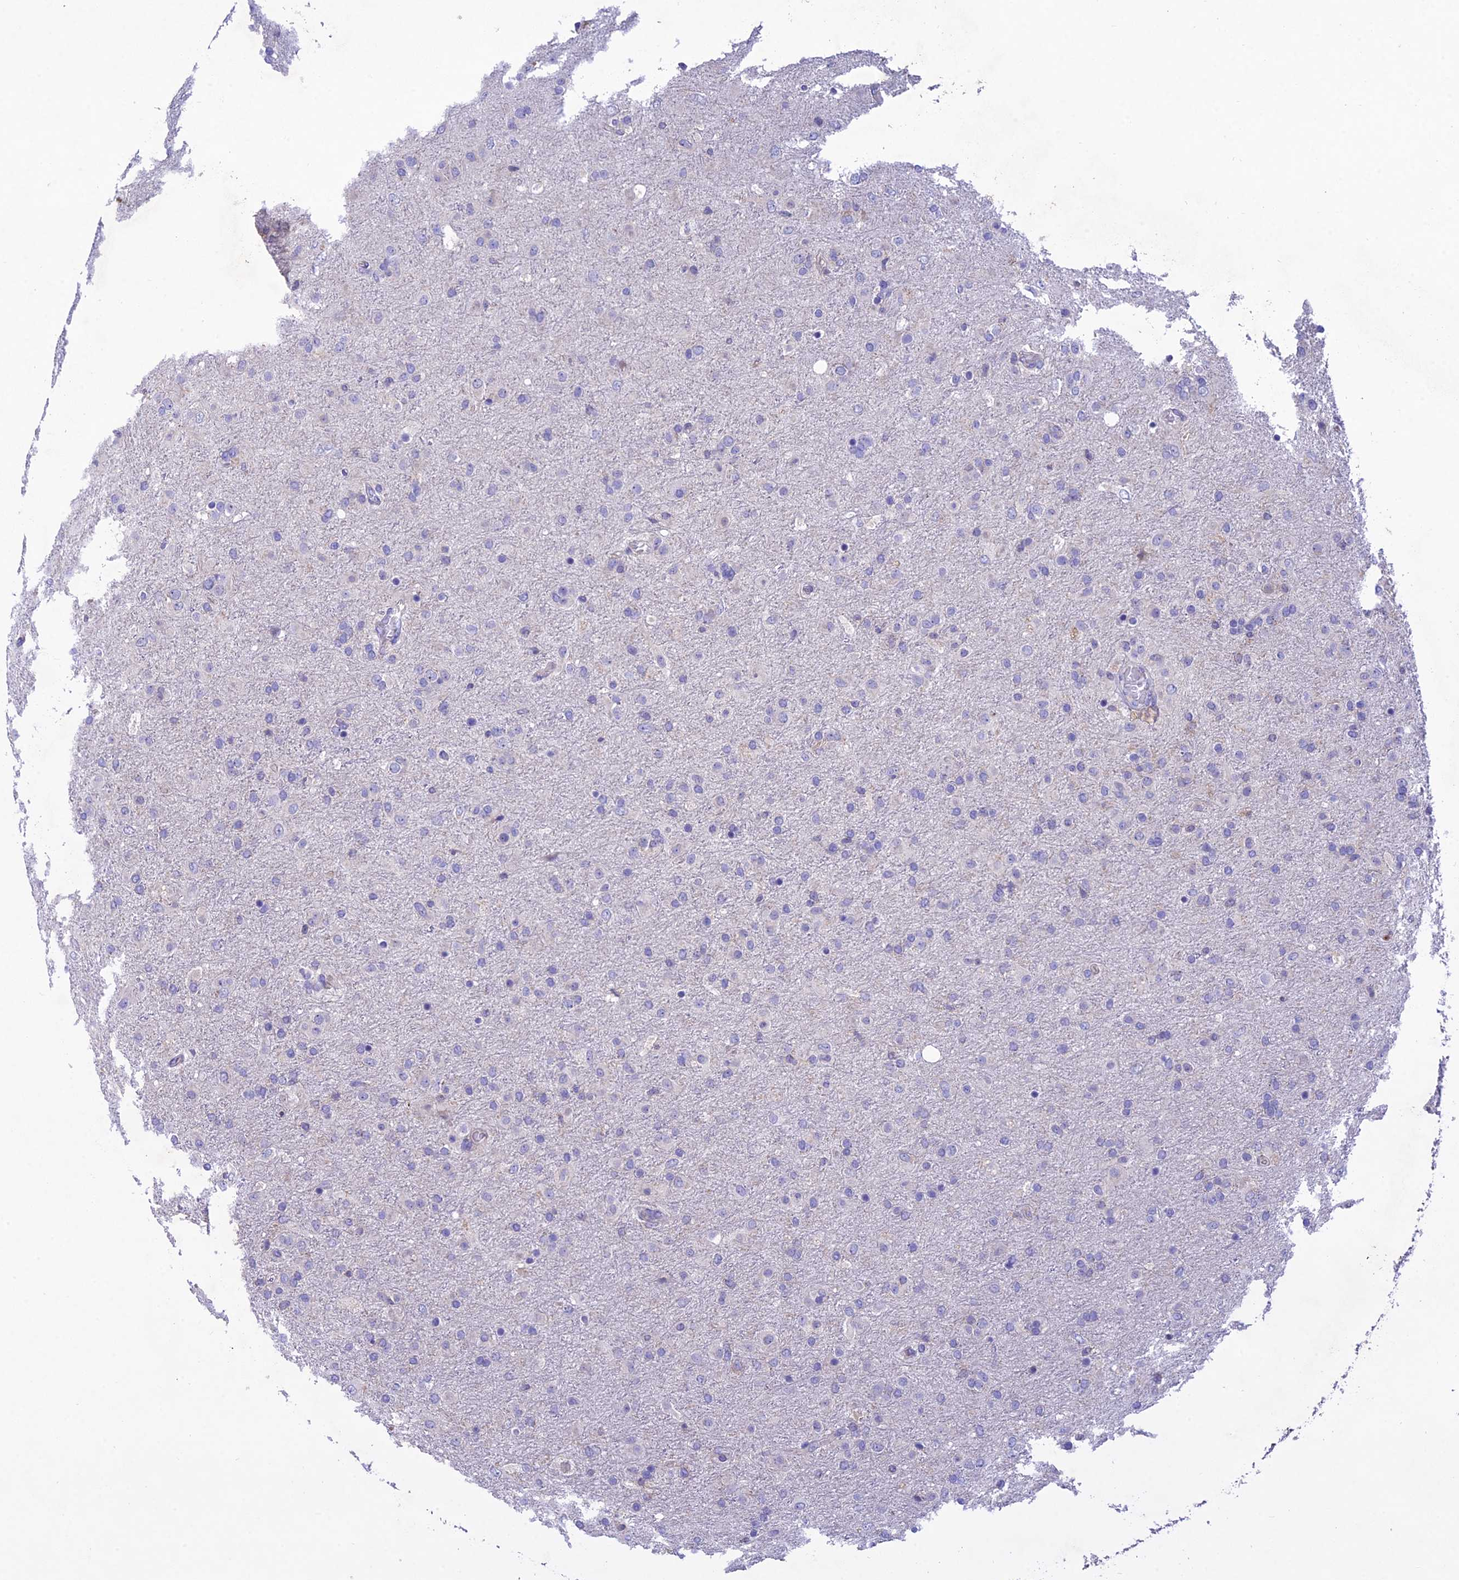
{"staining": {"intensity": "negative", "quantity": "none", "location": "none"}, "tissue": "glioma", "cell_type": "Tumor cells", "image_type": "cancer", "snomed": [{"axis": "morphology", "description": "Glioma, malignant, Low grade"}, {"axis": "topography", "description": "Brain"}], "caption": "This is an immunohistochemistry (IHC) histopathology image of human malignant glioma (low-grade). There is no staining in tumor cells.", "gene": "SNX24", "patient": {"sex": "male", "age": 65}}